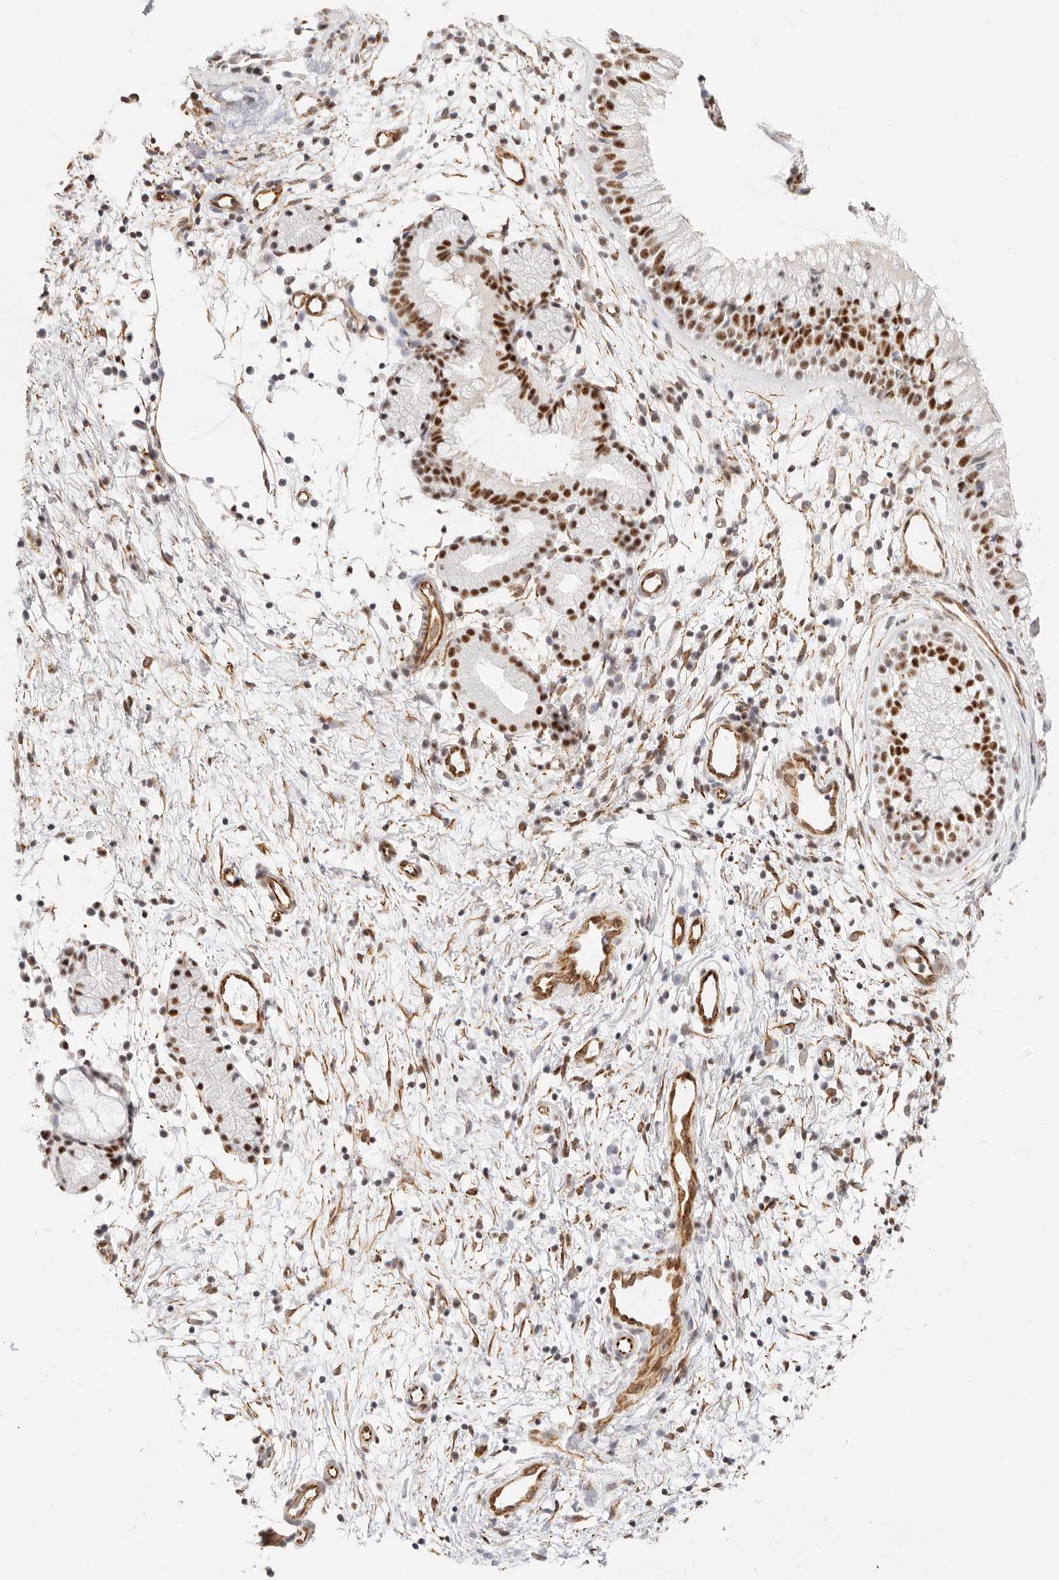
{"staining": {"intensity": "strong", "quantity": ">75%", "location": "nuclear"}, "tissue": "nasopharynx", "cell_type": "Respiratory epithelial cells", "image_type": "normal", "snomed": [{"axis": "morphology", "description": "Normal tissue, NOS"}, {"axis": "topography", "description": "Nasopharynx"}], "caption": "Respiratory epithelial cells display high levels of strong nuclear expression in about >75% of cells in unremarkable nasopharynx. The protein is stained brown, and the nuclei are stained in blue (DAB (3,3'-diaminobenzidine) IHC with brightfield microscopy, high magnification).", "gene": "ZC3H11A", "patient": {"sex": "male", "age": 21}}